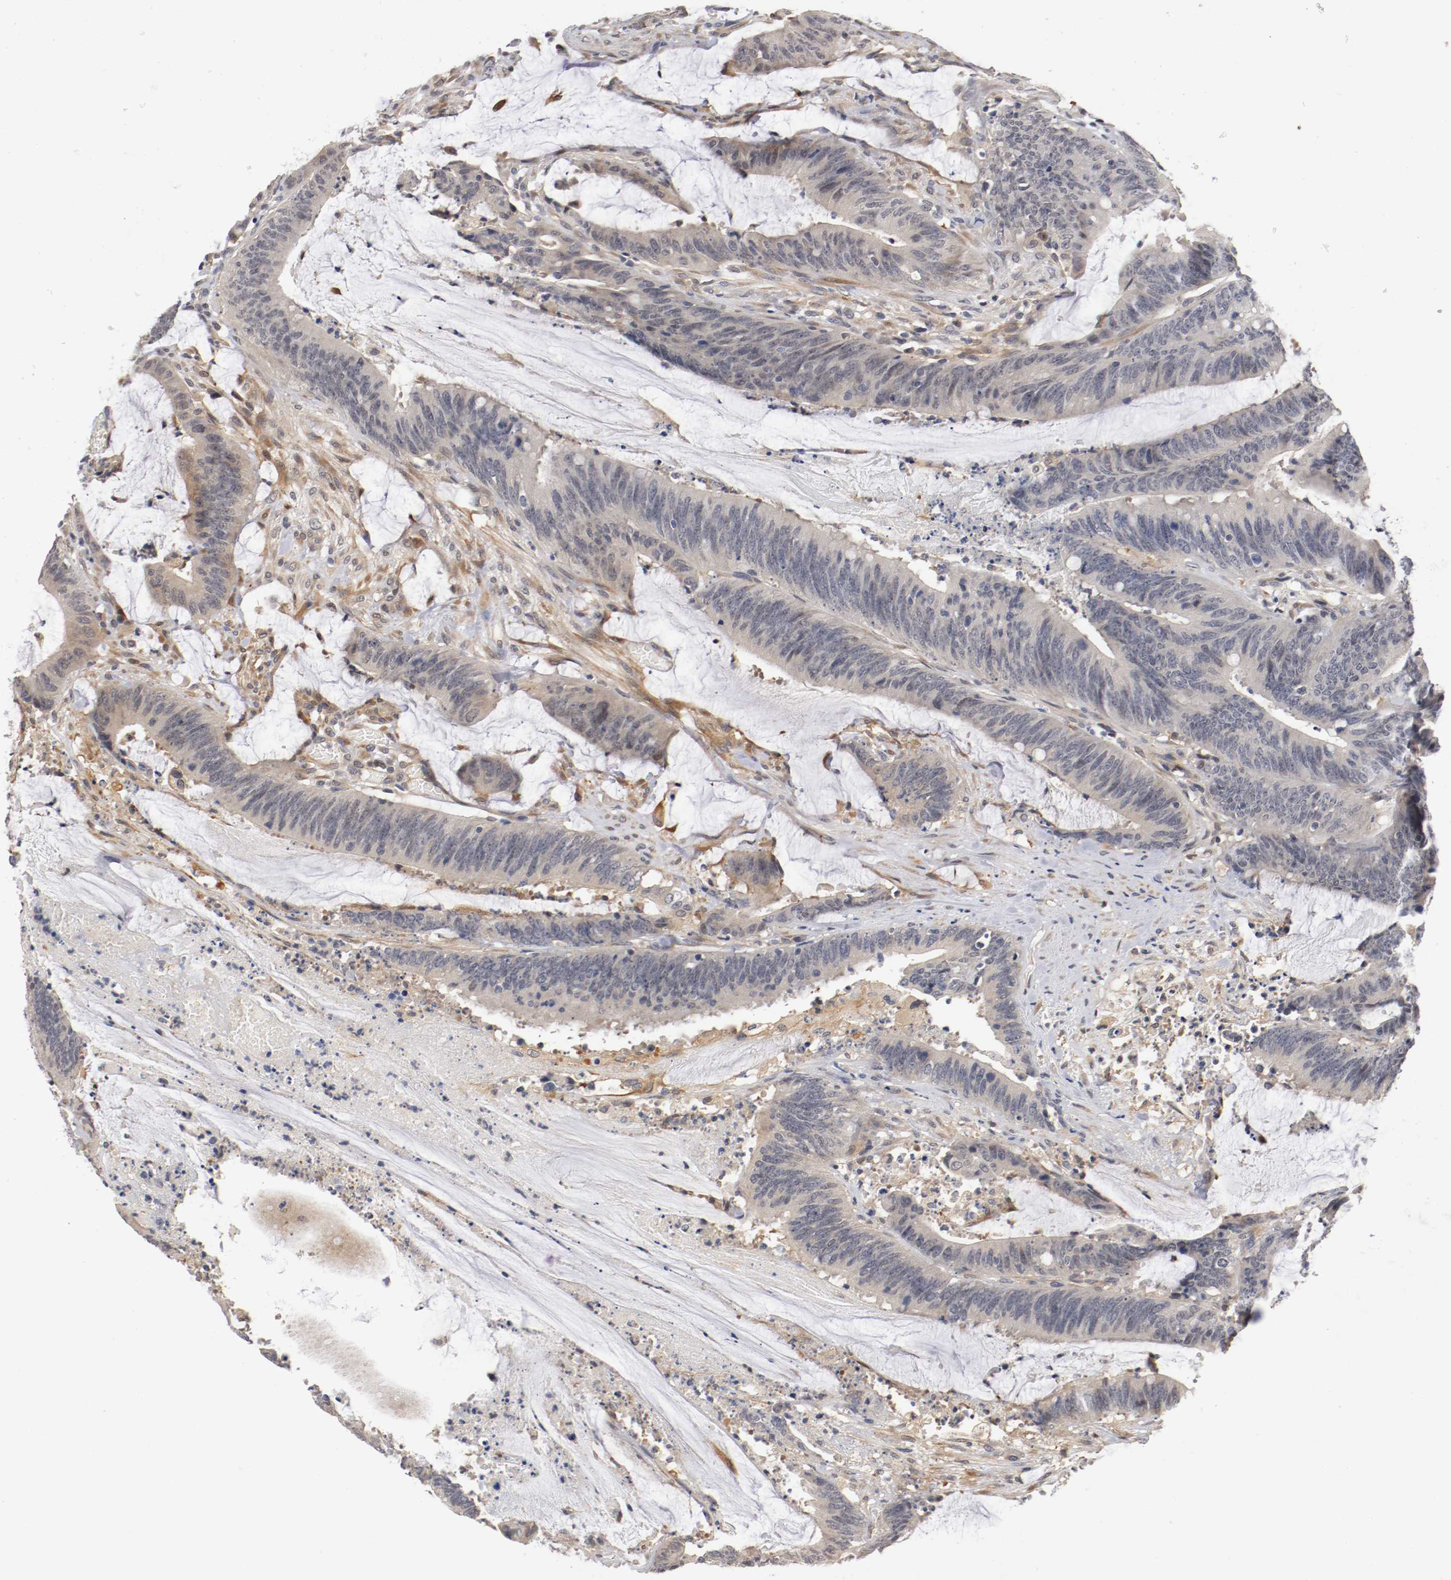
{"staining": {"intensity": "weak", "quantity": "25%-75%", "location": "cytoplasmic/membranous,nuclear"}, "tissue": "colorectal cancer", "cell_type": "Tumor cells", "image_type": "cancer", "snomed": [{"axis": "morphology", "description": "Adenocarcinoma, NOS"}, {"axis": "topography", "description": "Rectum"}], "caption": "This micrograph exhibits IHC staining of colorectal cancer (adenocarcinoma), with low weak cytoplasmic/membranous and nuclear staining in approximately 25%-75% of tumor cells.", "gene": "RBM23", "patient": {"sex": "female", "age": 66}}